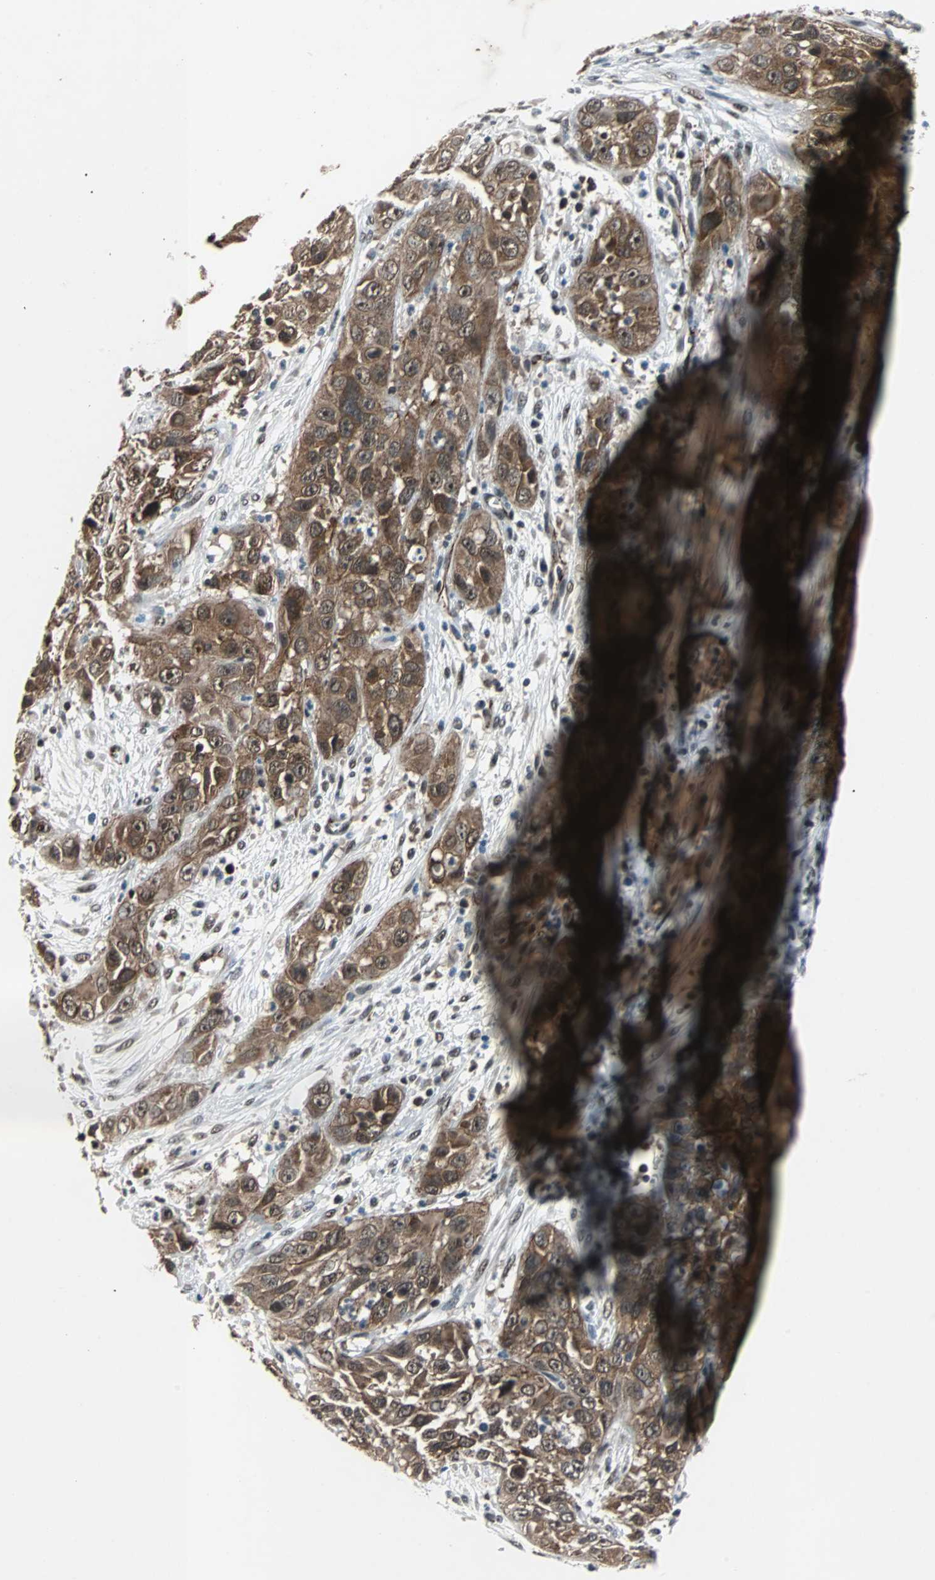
{"staining": {"intensity": "strong", "quantity": ">75%", "location": "cytoplasmic/membranous"}, "tissue": "cervical cancer", "cell_type": "Tumor cells", "image_type": "cancer", "snomed": [{"axis": "morphology", "description": "Squamous cell carcinoma, NOS"}, {"axis": "topography", "description": "Cervix"}], "caption": "This photomicrograph shows immunohistochemistry (IHC) staining of human squamous cell carcinoma (cervical), with high strong cytoplasmic/membranous staining in about >75% of tumor cells.", "gene": "LSR", "patient": {"sex": "female", "age": 32}}